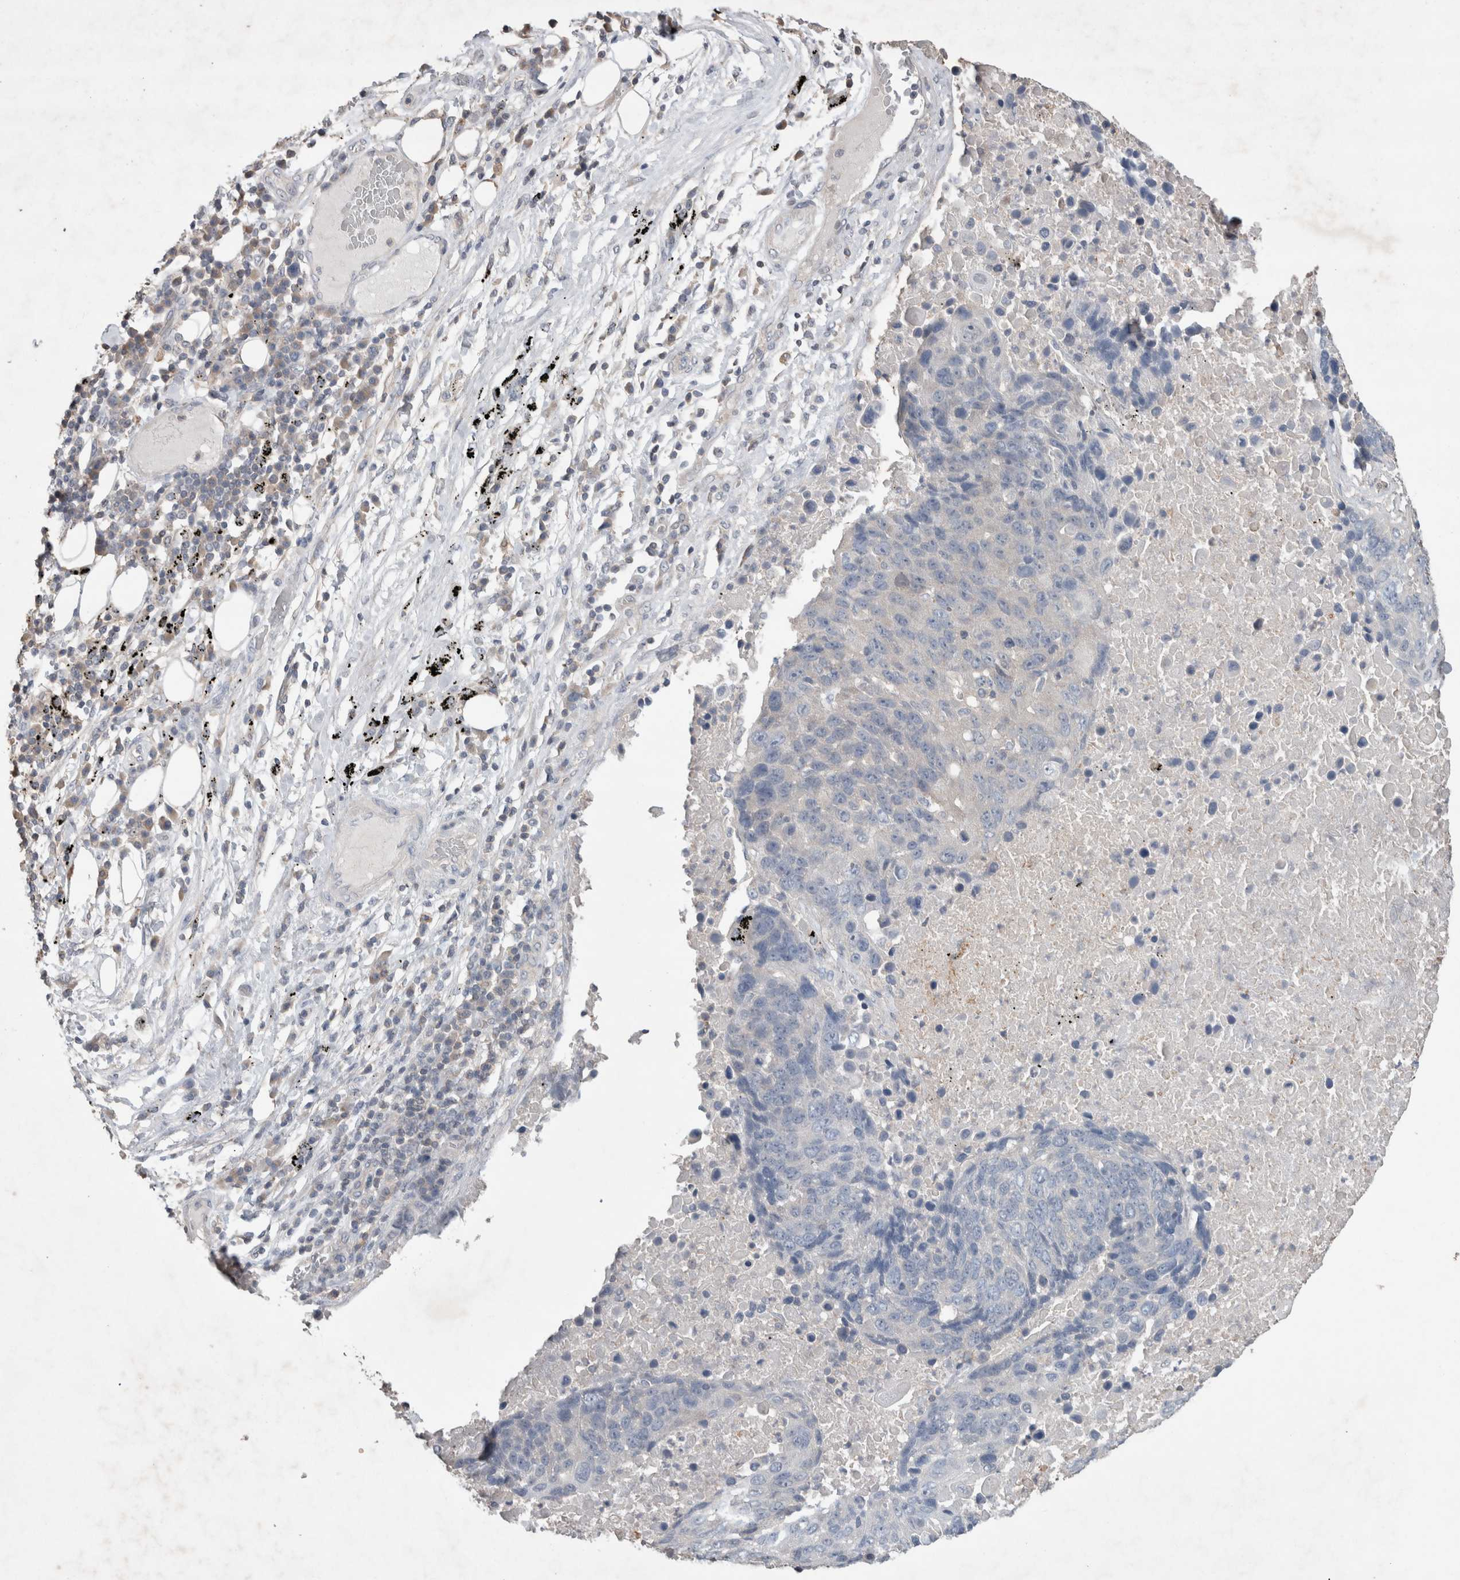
{"staining": {"intensity": "negative", "quantity": "none", "location": "none"}, "tissue": "lung cancer", "cell_type": "Tumor cells", "image_type": "cancer", "snomed": [{"axis": "morphology", "description": "Squamous cell carcinoma, NOS"}, {"axis": "topography", "description": "Lung"}], "caption": "Immunohistochemistry (IHC) of lung squamous cell carcinoma reveals no positivity in tumor cells.", "gene": "TRIM5", "patient": {"sex": "male", "age": 66}}